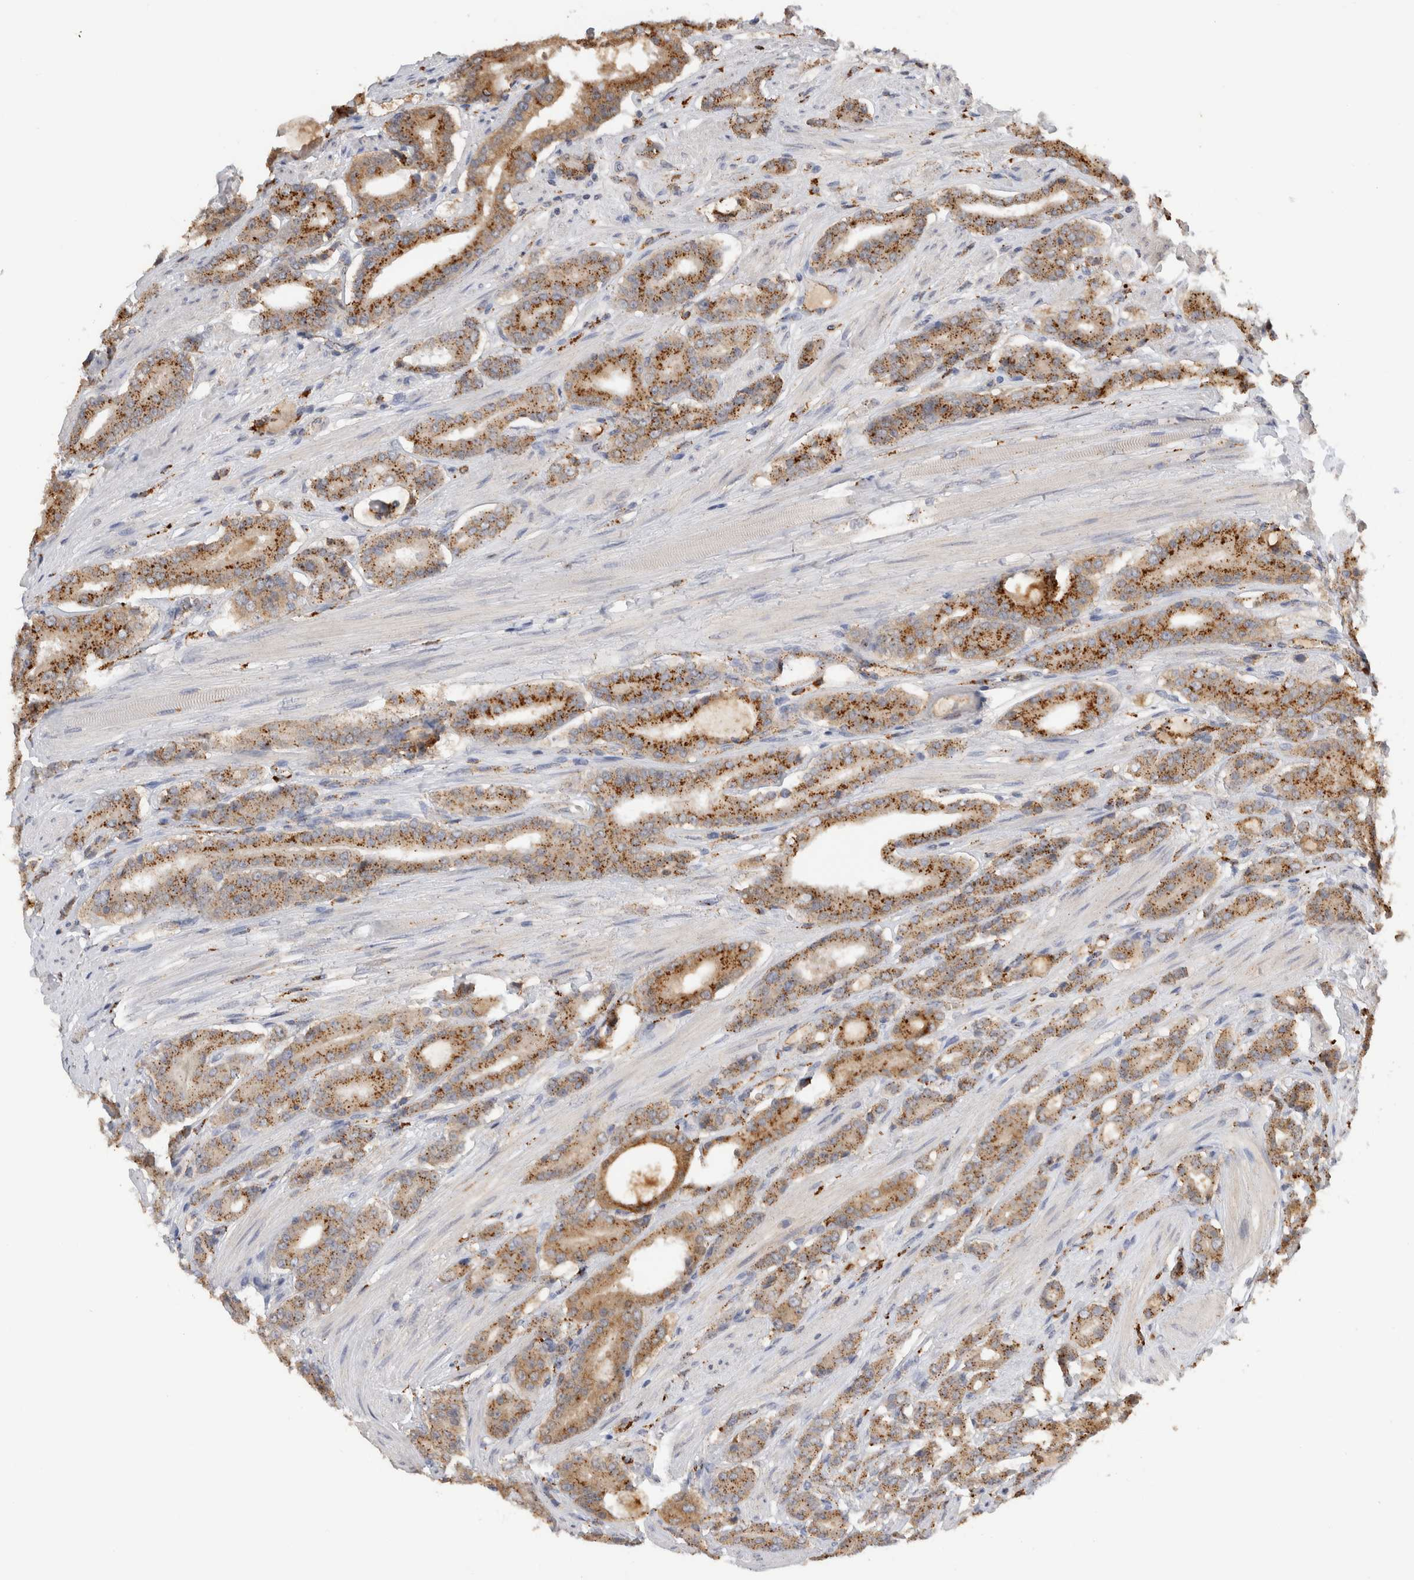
{"staining": {"intensity": "moderate", "quantity": ">75%", "location": "cytoplasmic/membranous"}, "tissue": "prostate cancer", "cell_type": "Tumor cells", "image_type": "cancer", "snomed": [{"axis": "morphology", "description": "Adenocarcinoma, High grade"}, {"axis": "topography", "description": "Prostate"}], "caption": "Human prostate adenocarcinoma (high-grade) stained with a brown dye displays moderate cytoplasmic/membranous positive expression in approximately >75% of tumor cells.", "gene": "GNS", "patient": {"sex": "male", "age": 71}}